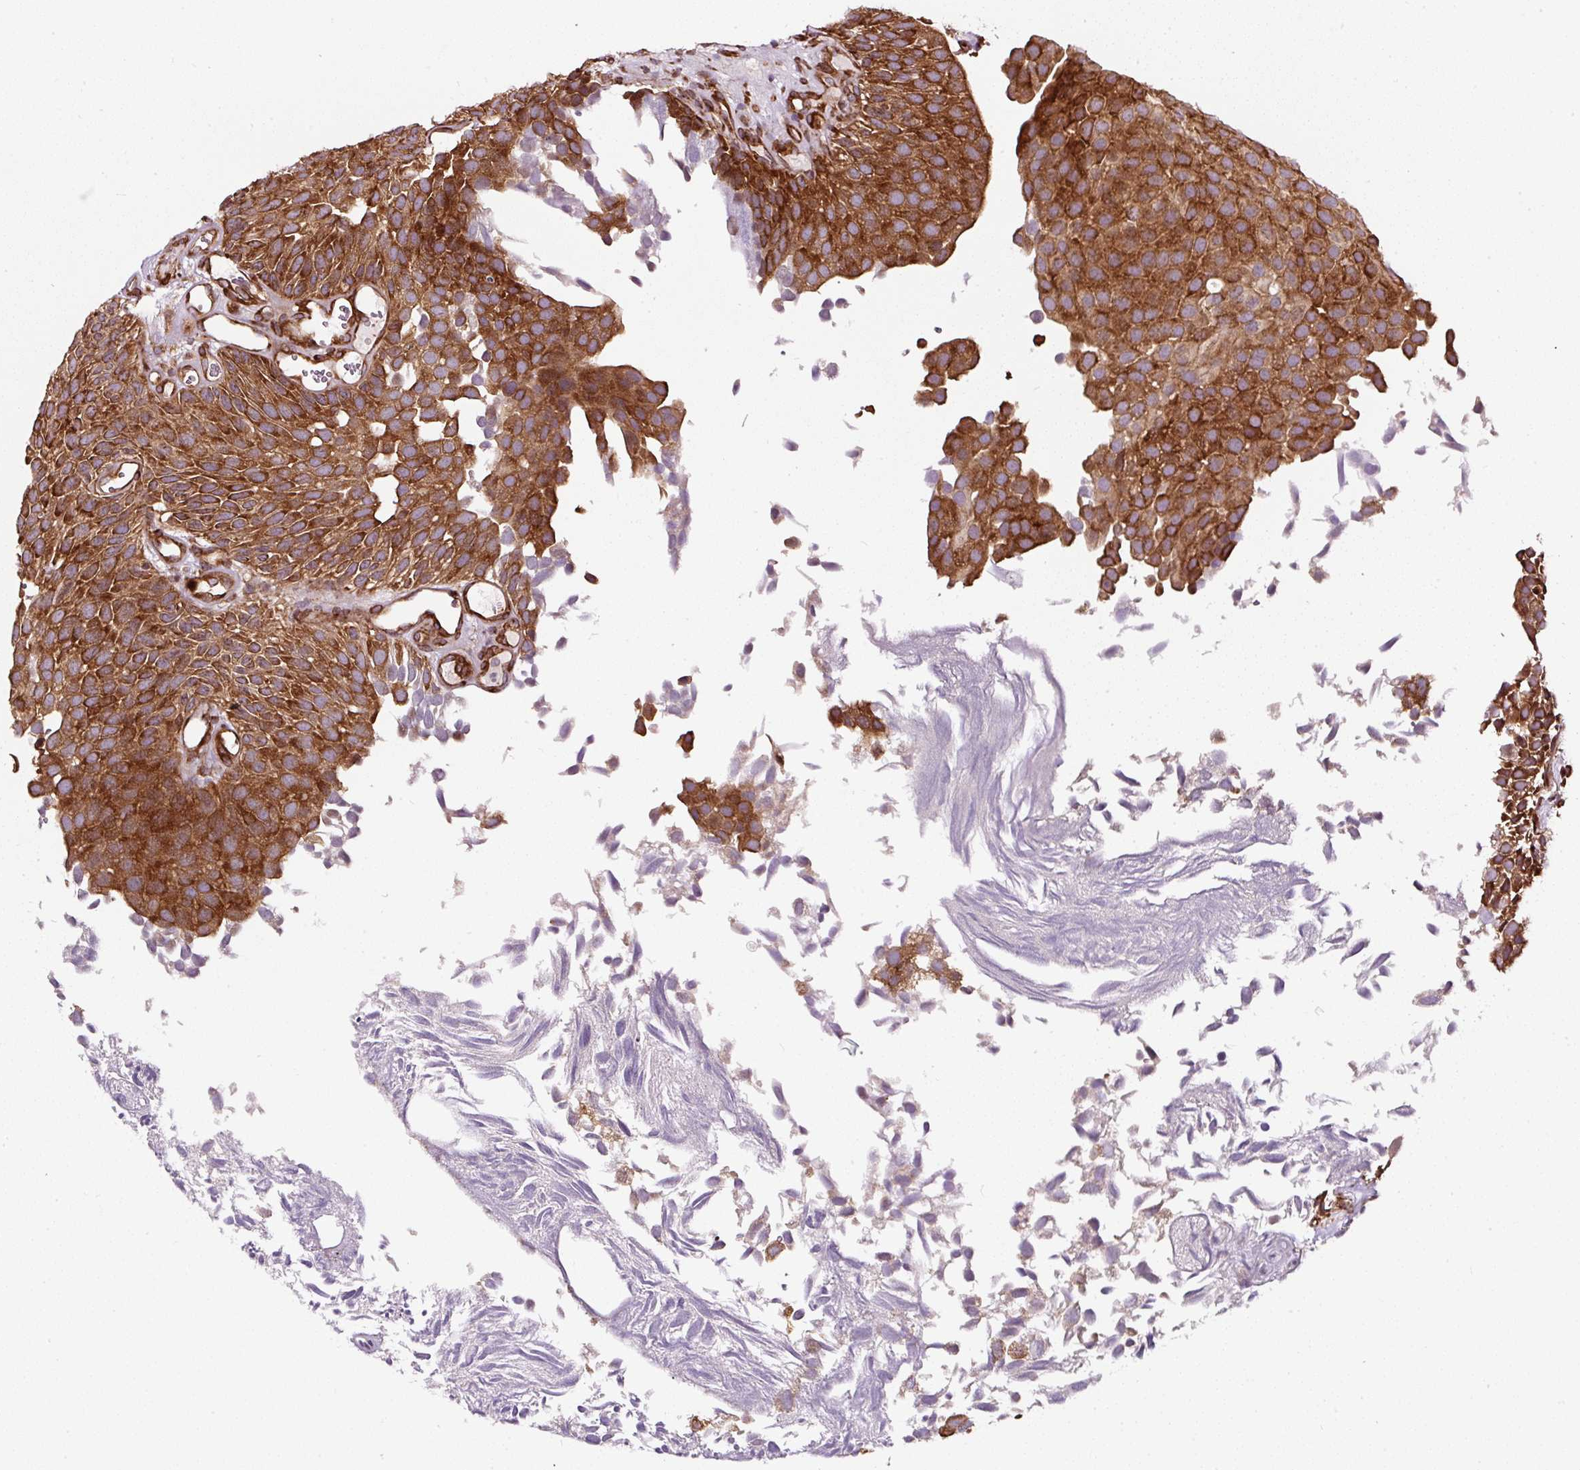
{"staining": {"intensity": "strong", "quantity": ">75%", "location": "cytoplasmic/membranous"}, "tissue": "urothelial cancer", "cell_type": "Tumor cells", "image_type": "cancer", "snomed": [{"axis": "morphology", "description": "Urothelial carcinoma, Low grade"}, {"axis": "topography", "description": "Urinary bladder"}], "caption": "The micrograph shows staining of urothelial cancer, revealing strong cytoplasmic/membranous protein expression (brown color) within tumor cells.", "gene": "KDM4E", "patient": {"sex": "male", "age": 89}}